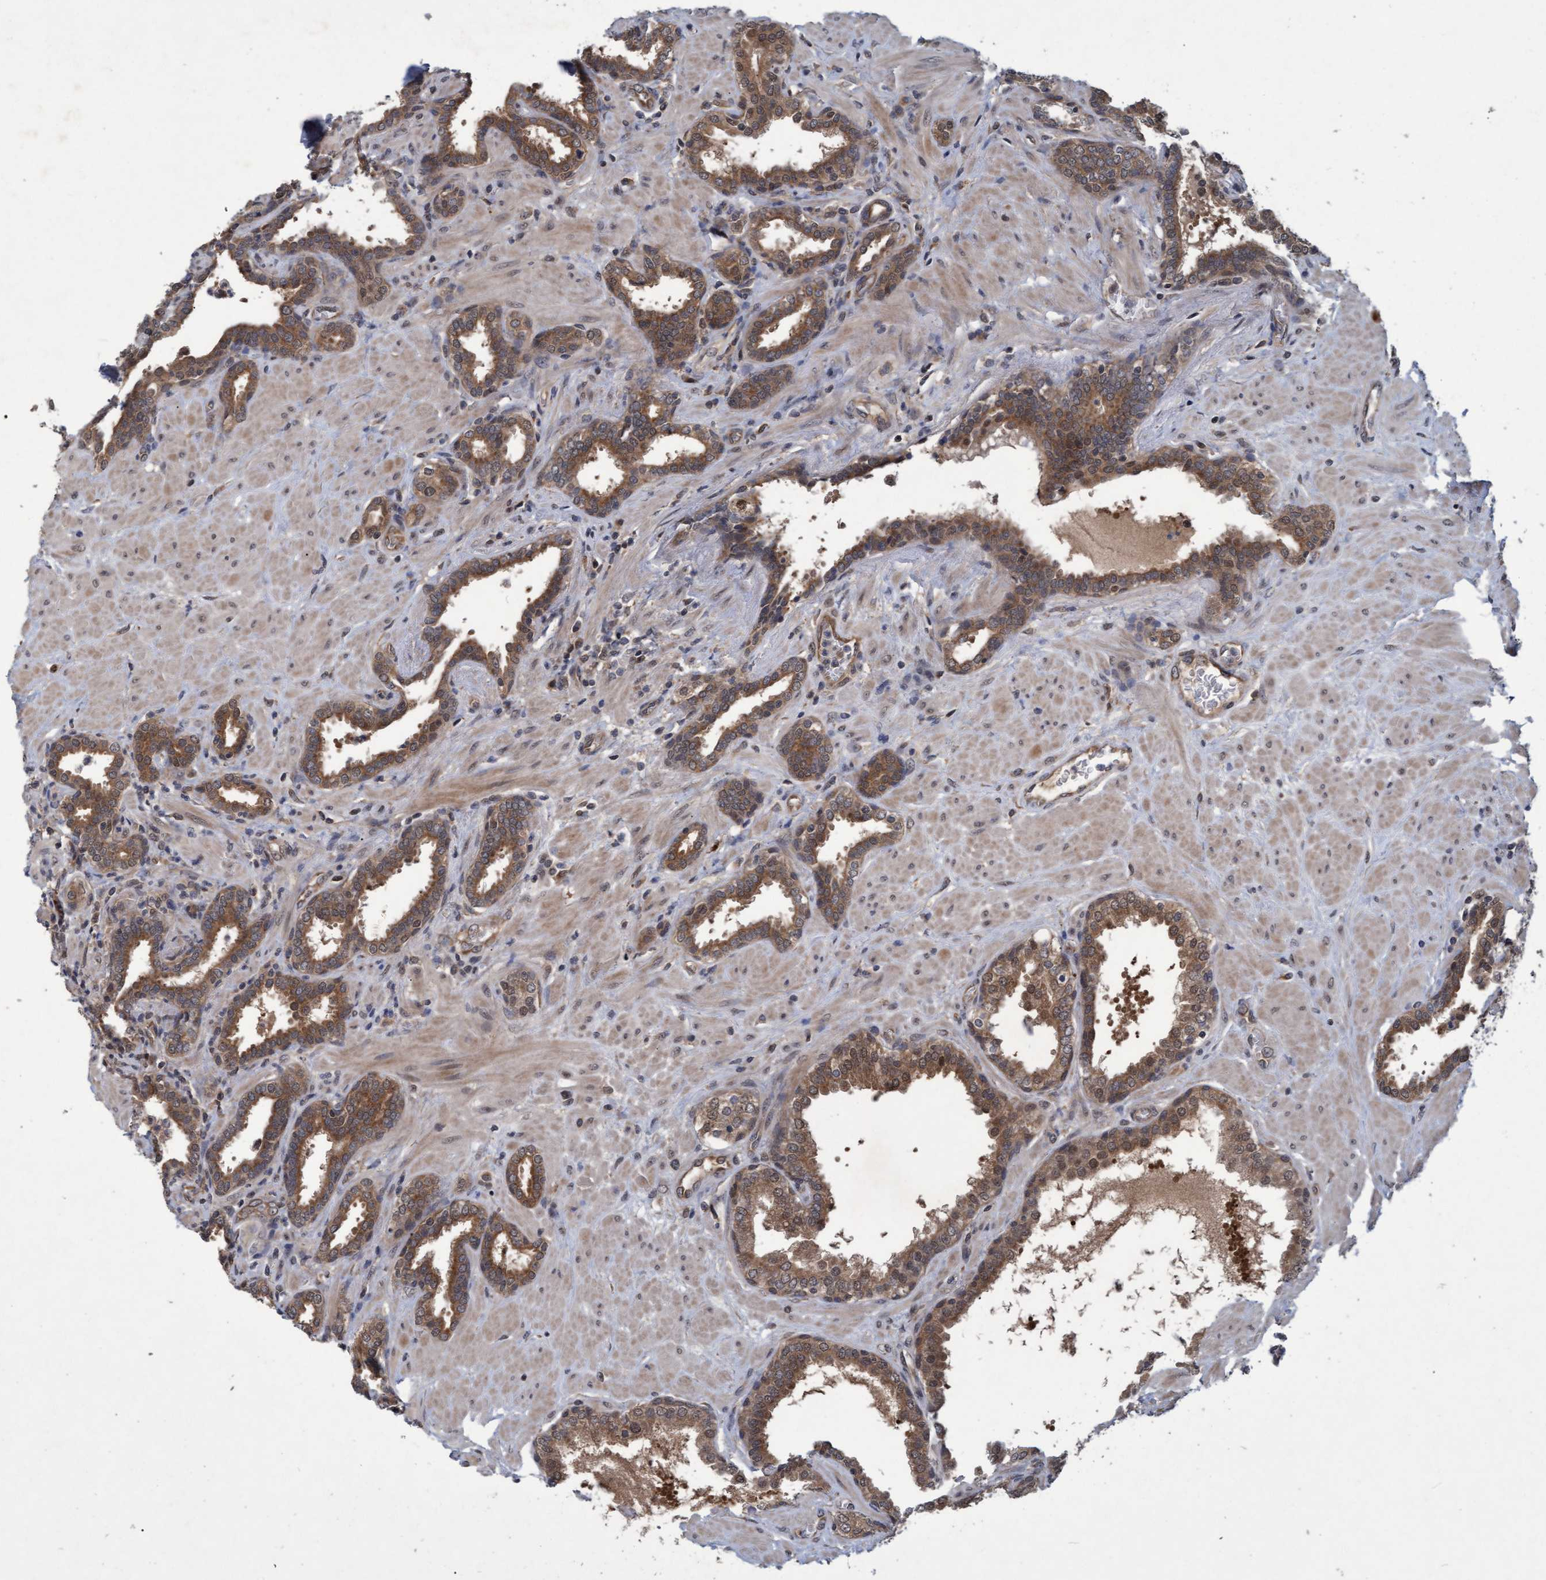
{"staining": {"intensity": "moderate", "quantity": ">75%", "location": "cytoplasmic/membranous,nuclear"}, "tissue": "prostate", "cell_type": "Glandular cells", "image_type": "normal", "snomed": [{"axis": "morphology", "description": "Normal tissue, NOS"}, {"axis": "topography", "description": "Prostate"}], "caption": "Prostate stained for a protein (brown) displays moderate cytoplasmic/membranous,nuclear positive positivity in approximately >75% of glandular cells.", "gene": "PSMB6", "patient": {"sex": "male", "age": 51}}